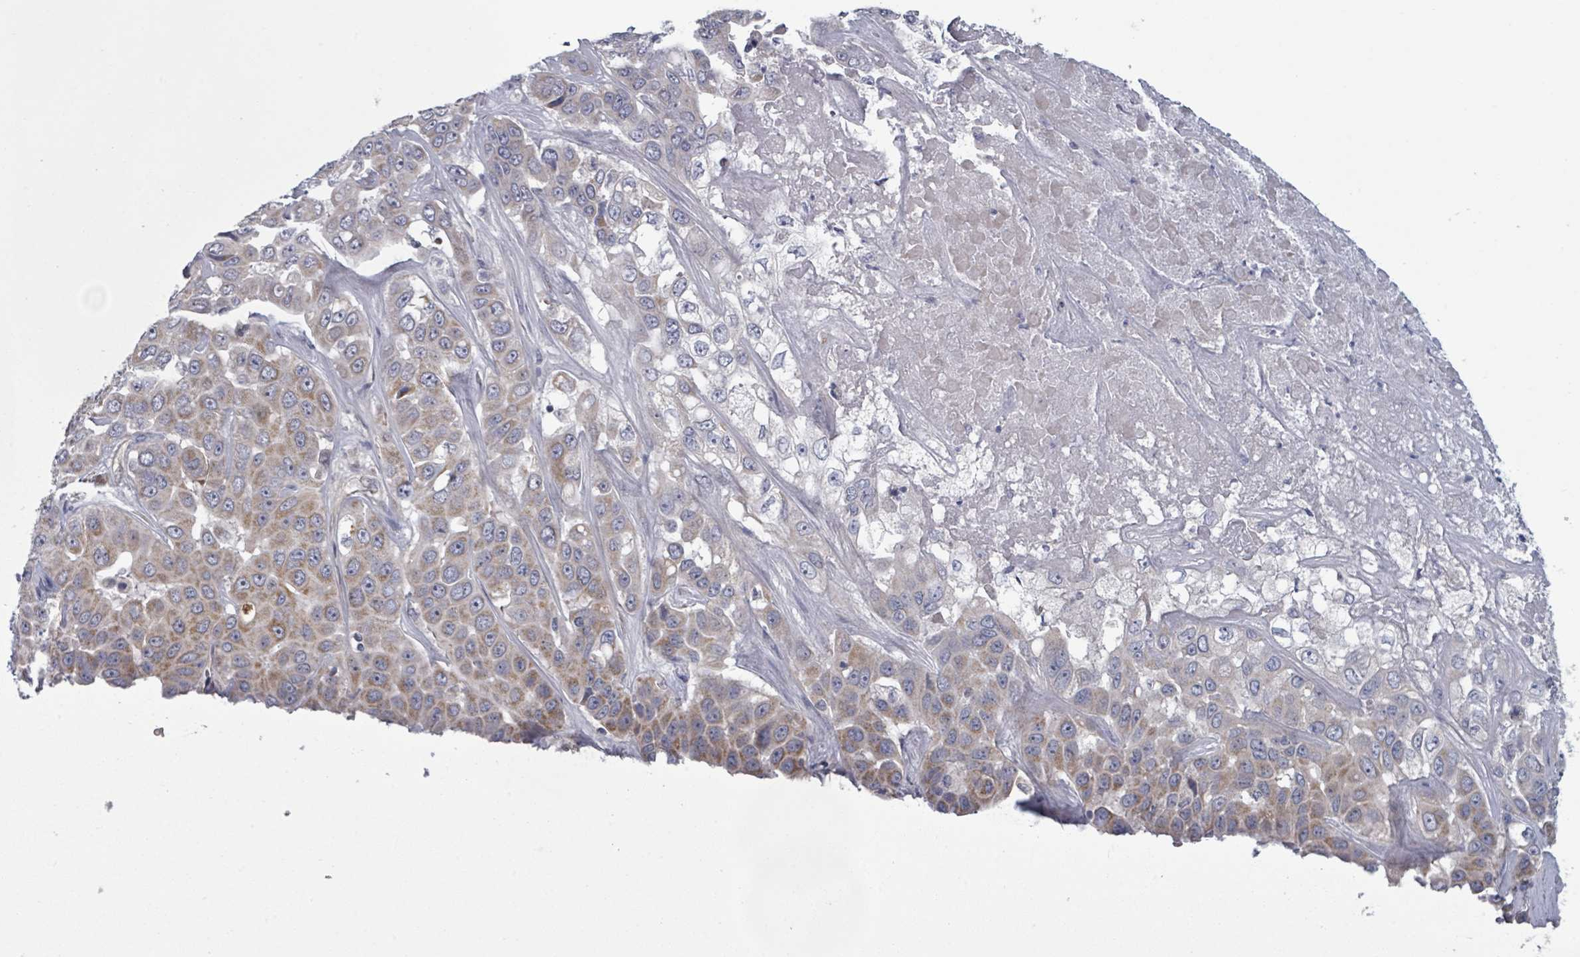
{"staining": {"intensity": "moderate", "quantity": ">75%", "location": "cytoplasmic/membranous"}, "tissue": "liver cancer", "cell_type": "Tumor cells", "image_type": "cancer", "snomed": [{"axis": "morphology", "description": "Cholangiocarcinoma"}, {"axis": "topography", "description": "Liver"}], "caption": "Immunohistochemical staining of liver cancer (cholangiocarcinoma) demonstrates medium levels of moderate cytoplasmic/membranous protein positivity in approximately >75% of tumor cells. The protein of interest is shown in brown color, while the nuclei are stained blue.", "gene": "FKBP1A", "patient": {"sex": "female", "age": 52}}